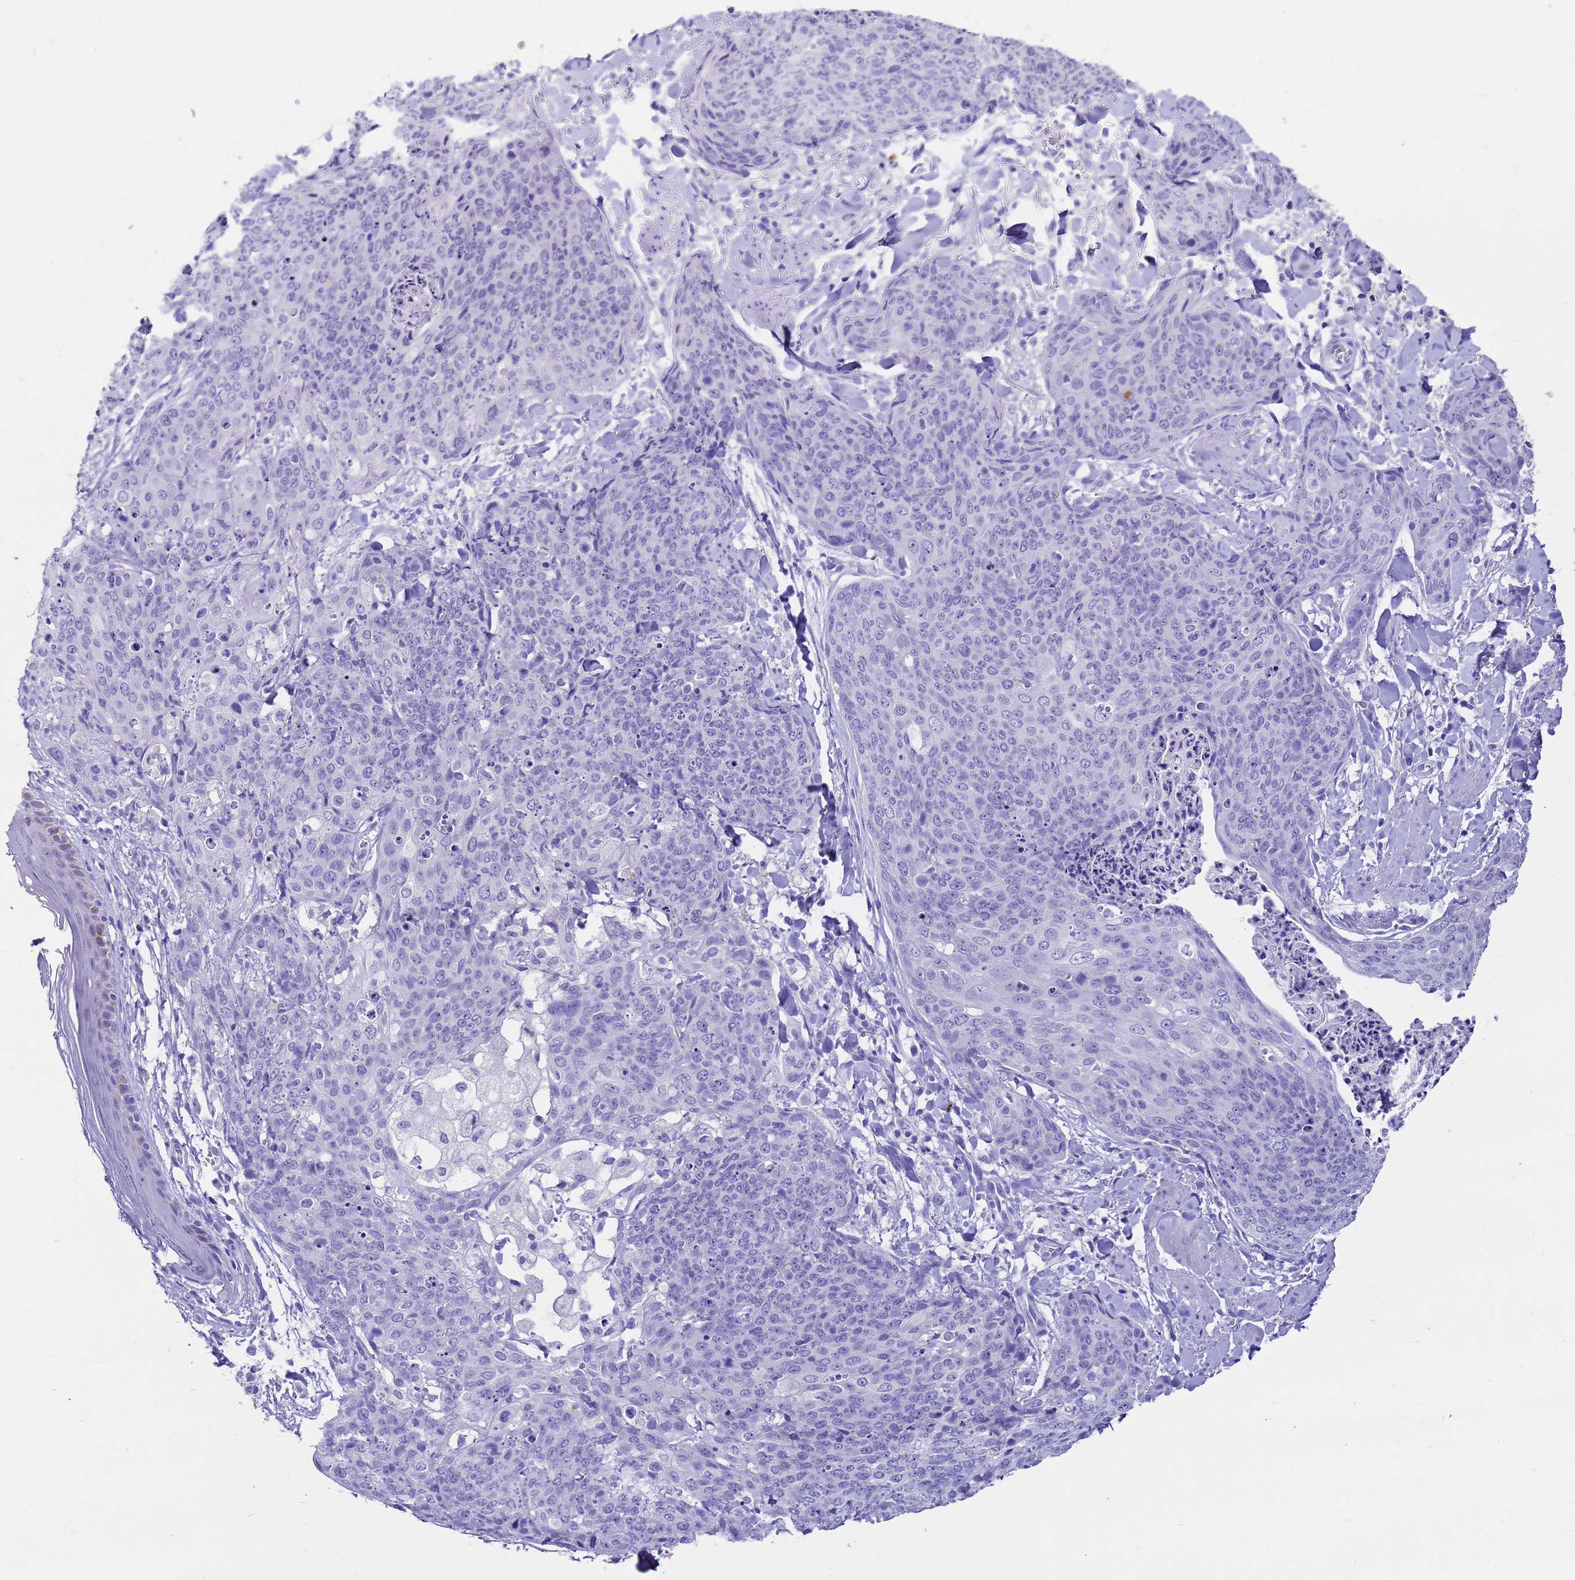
{"staining": {"intensity": "negative", "quantity": "none", "location": "none"}, "tissue": "skin cancer", "cell_type": "Tumor cells", "image_type": "cancer", "snomed": [{"axis": "morphology", "description": "Squamous cell carcinoma, NOS"}, {"axis": "topography", "description": "Skin"}, {"axis": "topography", "description": "Vulva"}], "caption": "Immunohistochemistry (IHC) photomicrograph of neoplastic tissue: human skin squamous cell carcinoma stained with DAB (3,3'-diaminobenzidine) reveals no significant protein staining in tumor cells. (Brightfield microscopy of DAB immunohistochemistry (IHC) at high magnification).", "gene": "MS4A13", "patient": {"sex": "female", "age": 85}}